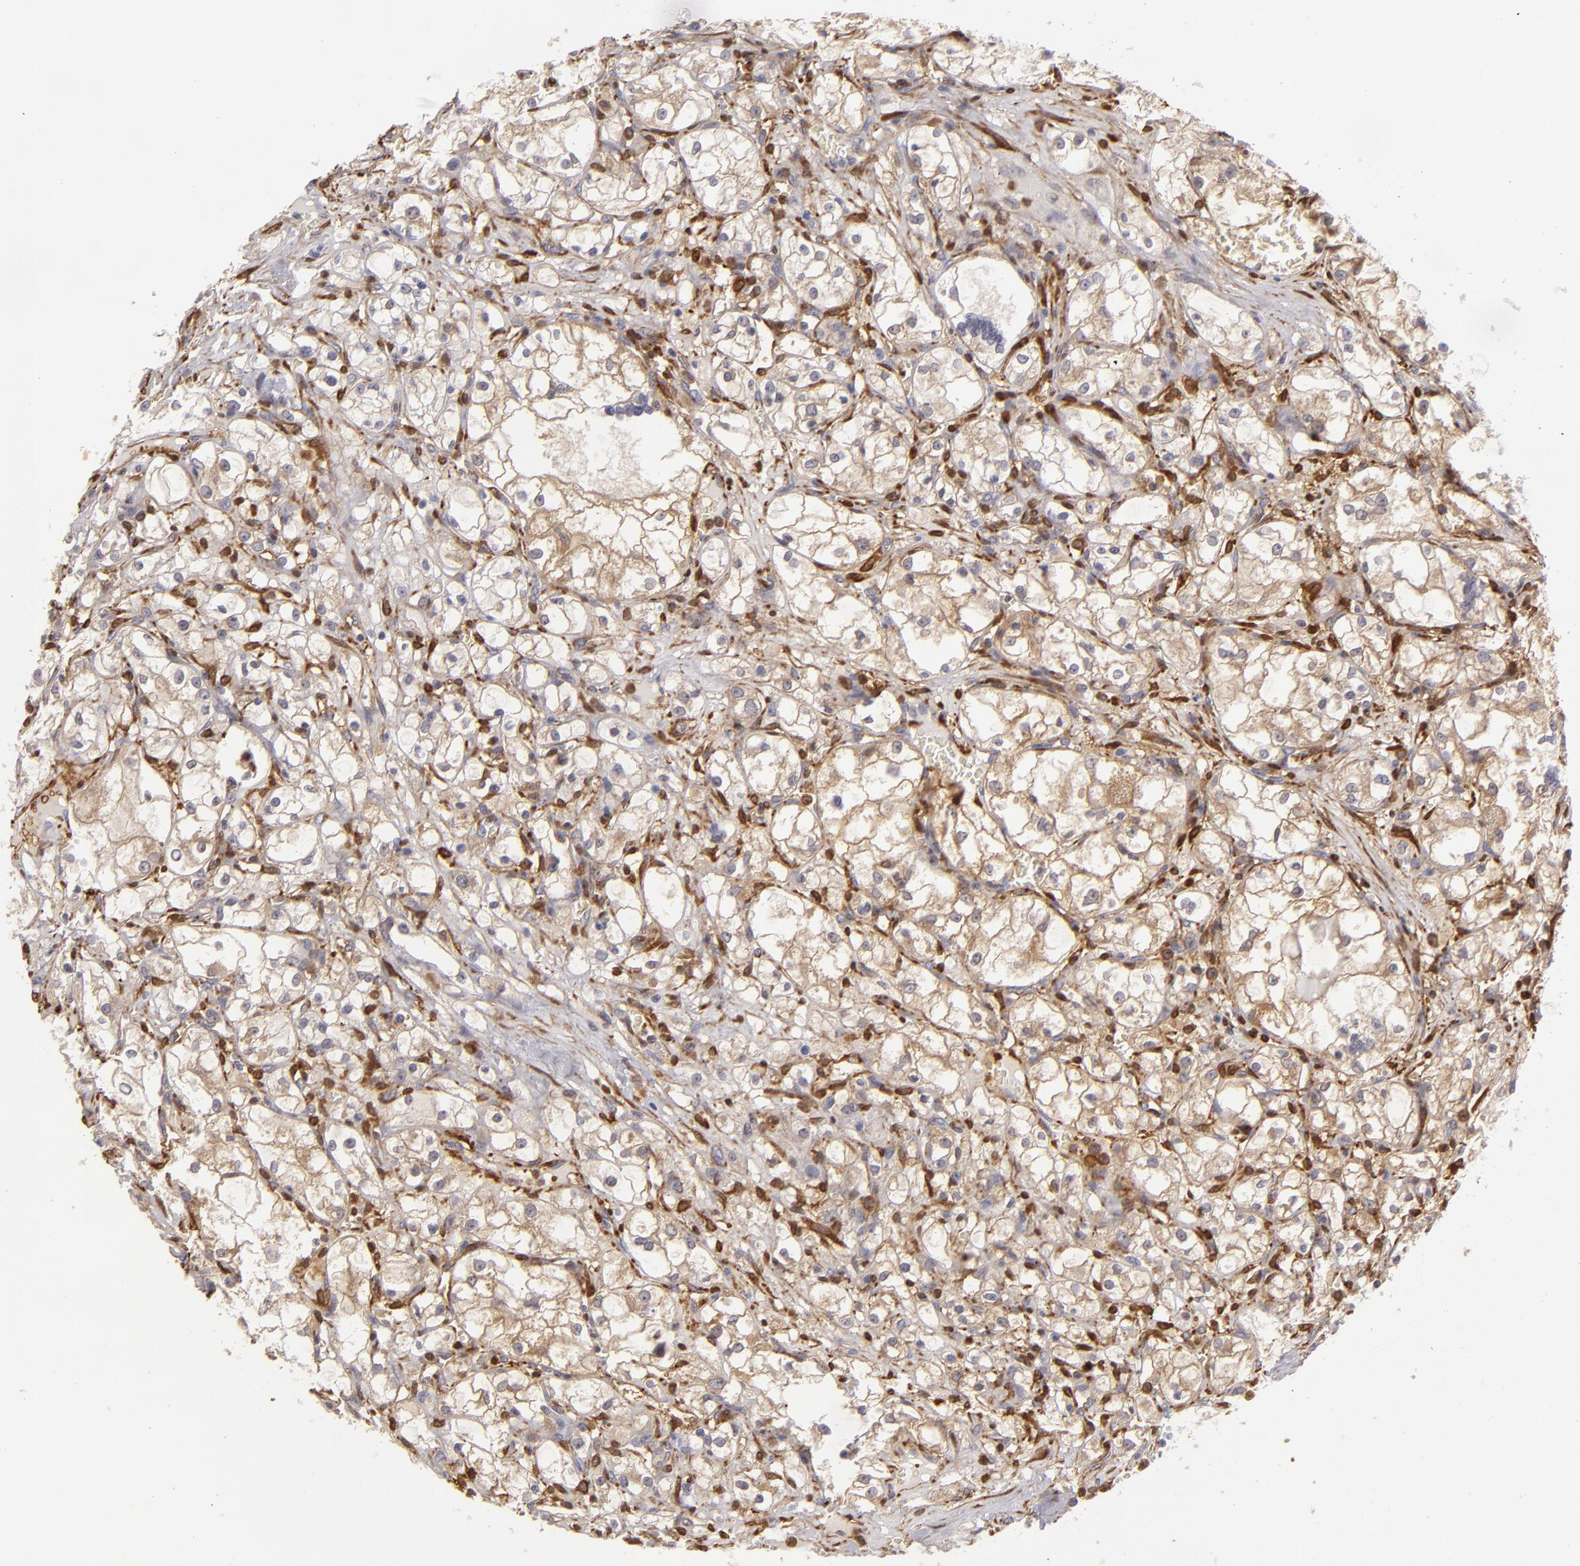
{"staining": {"intensity": "weak", "quantity": ">75%", "location": "cytoplasmic/membranous"}, "tissue": "renal cancer", "cell_type": "Tumor cells", "image_type": "cancer", "snomed": [{"axis": "morphology", "description": "Adenocarcinoma, NOS"}, {"axis": "topography", "description": "Kidney"}], "caption": "A brown stain shows weak cytoplasmic/membranous positivity of a protein in renal cancer tumor cells.", "gene": "VCL", "patient": {"sex": "male", "age": 61}}